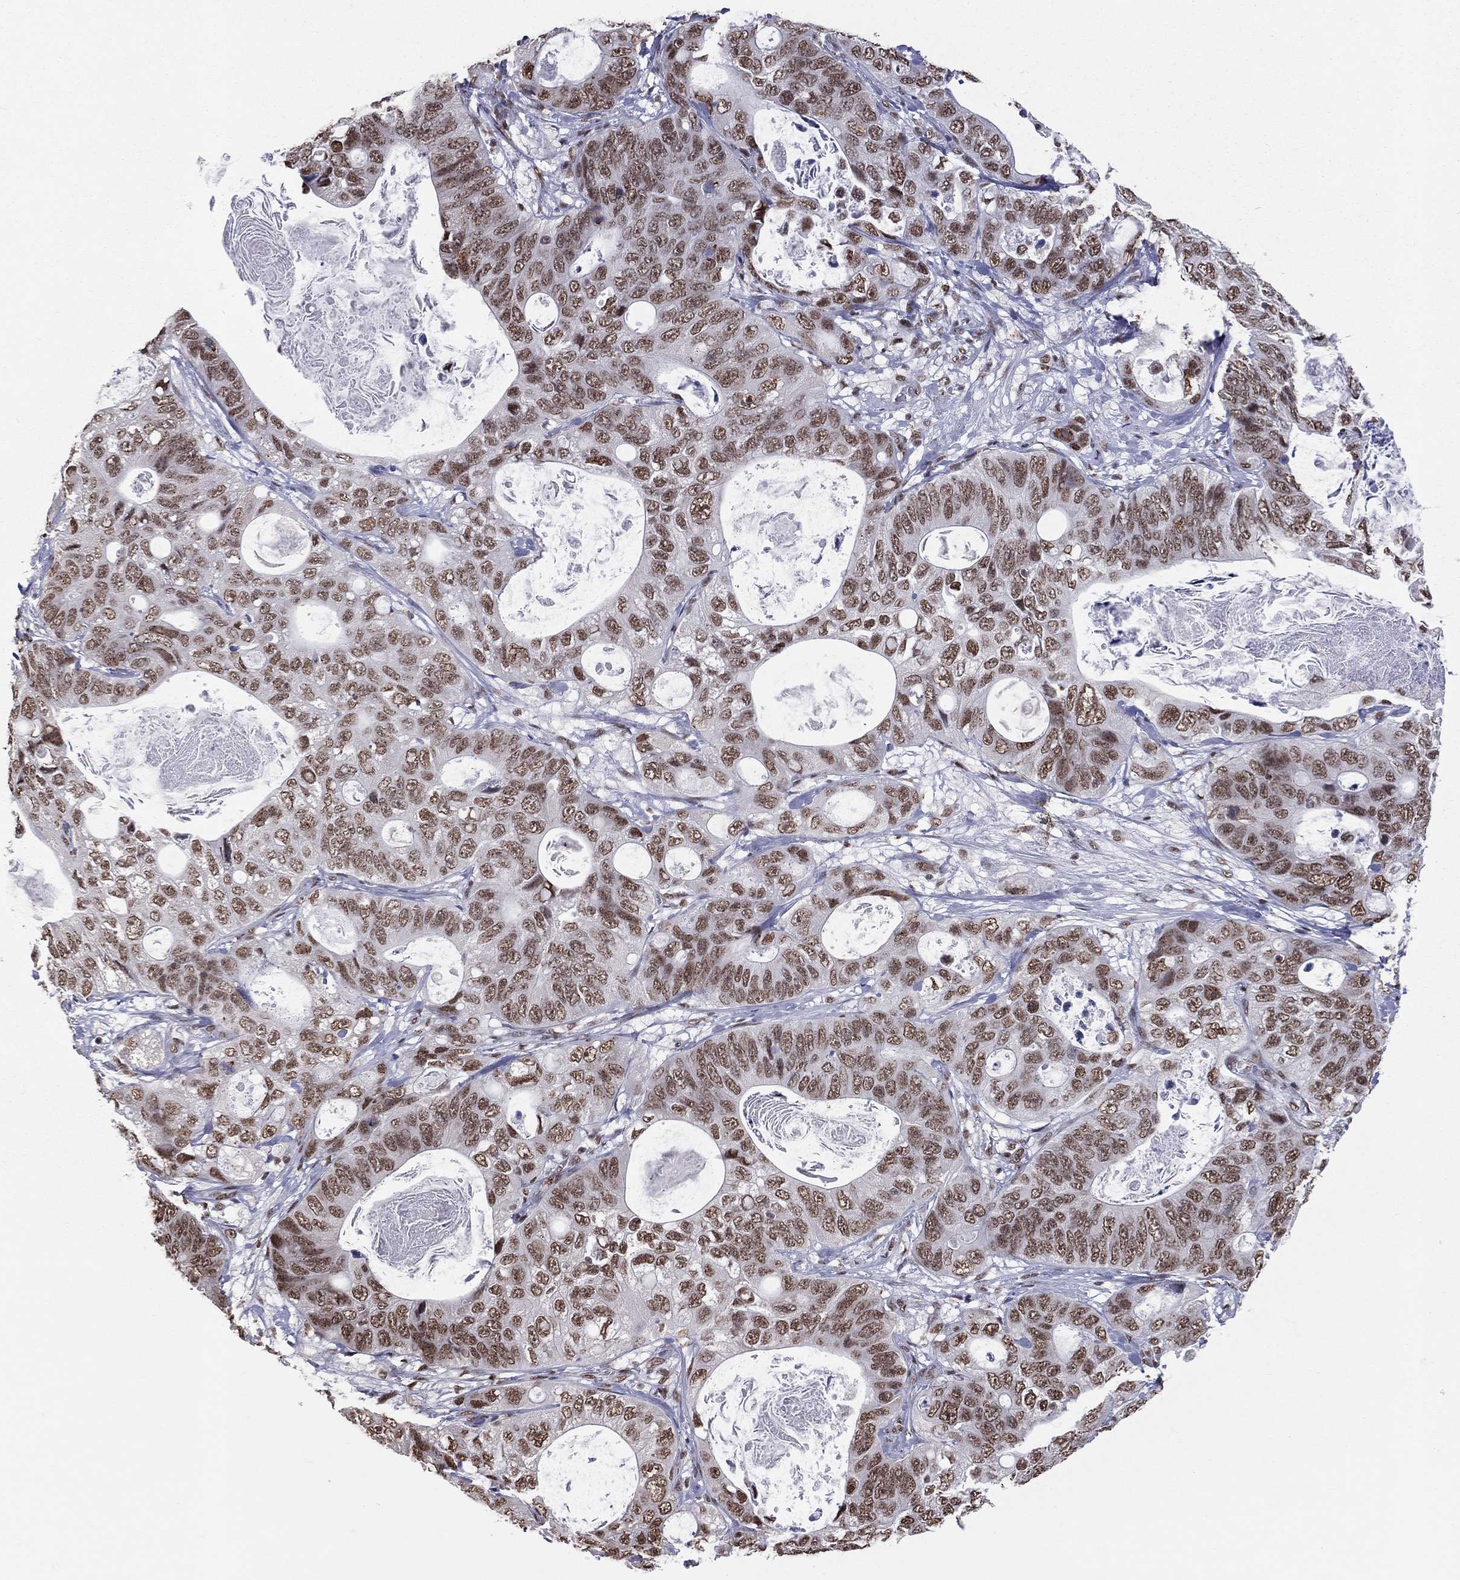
{"staining": {"intensity": "strong", "quantity": ">75%", "location": "nuclear"}, "tissue": "stomach cancer", "cell_type": "Tumor cells", "image_type": "cancer", "snomed": [{"axis": "morphology", "description": "Normal tissue, NOS"}, {"axis": "morphology", "description": "Adenocarcinoma, NOS"}, {"axis": "topography", "description": "Stomach"}], "caption": "Protein analysis of adenocarcinoma (stomach) tissue shows strong nuclear positivity in about >75% of tumor cells.", "gene": "ZNF7", "patient": {"sex": "female", "age": 89}}